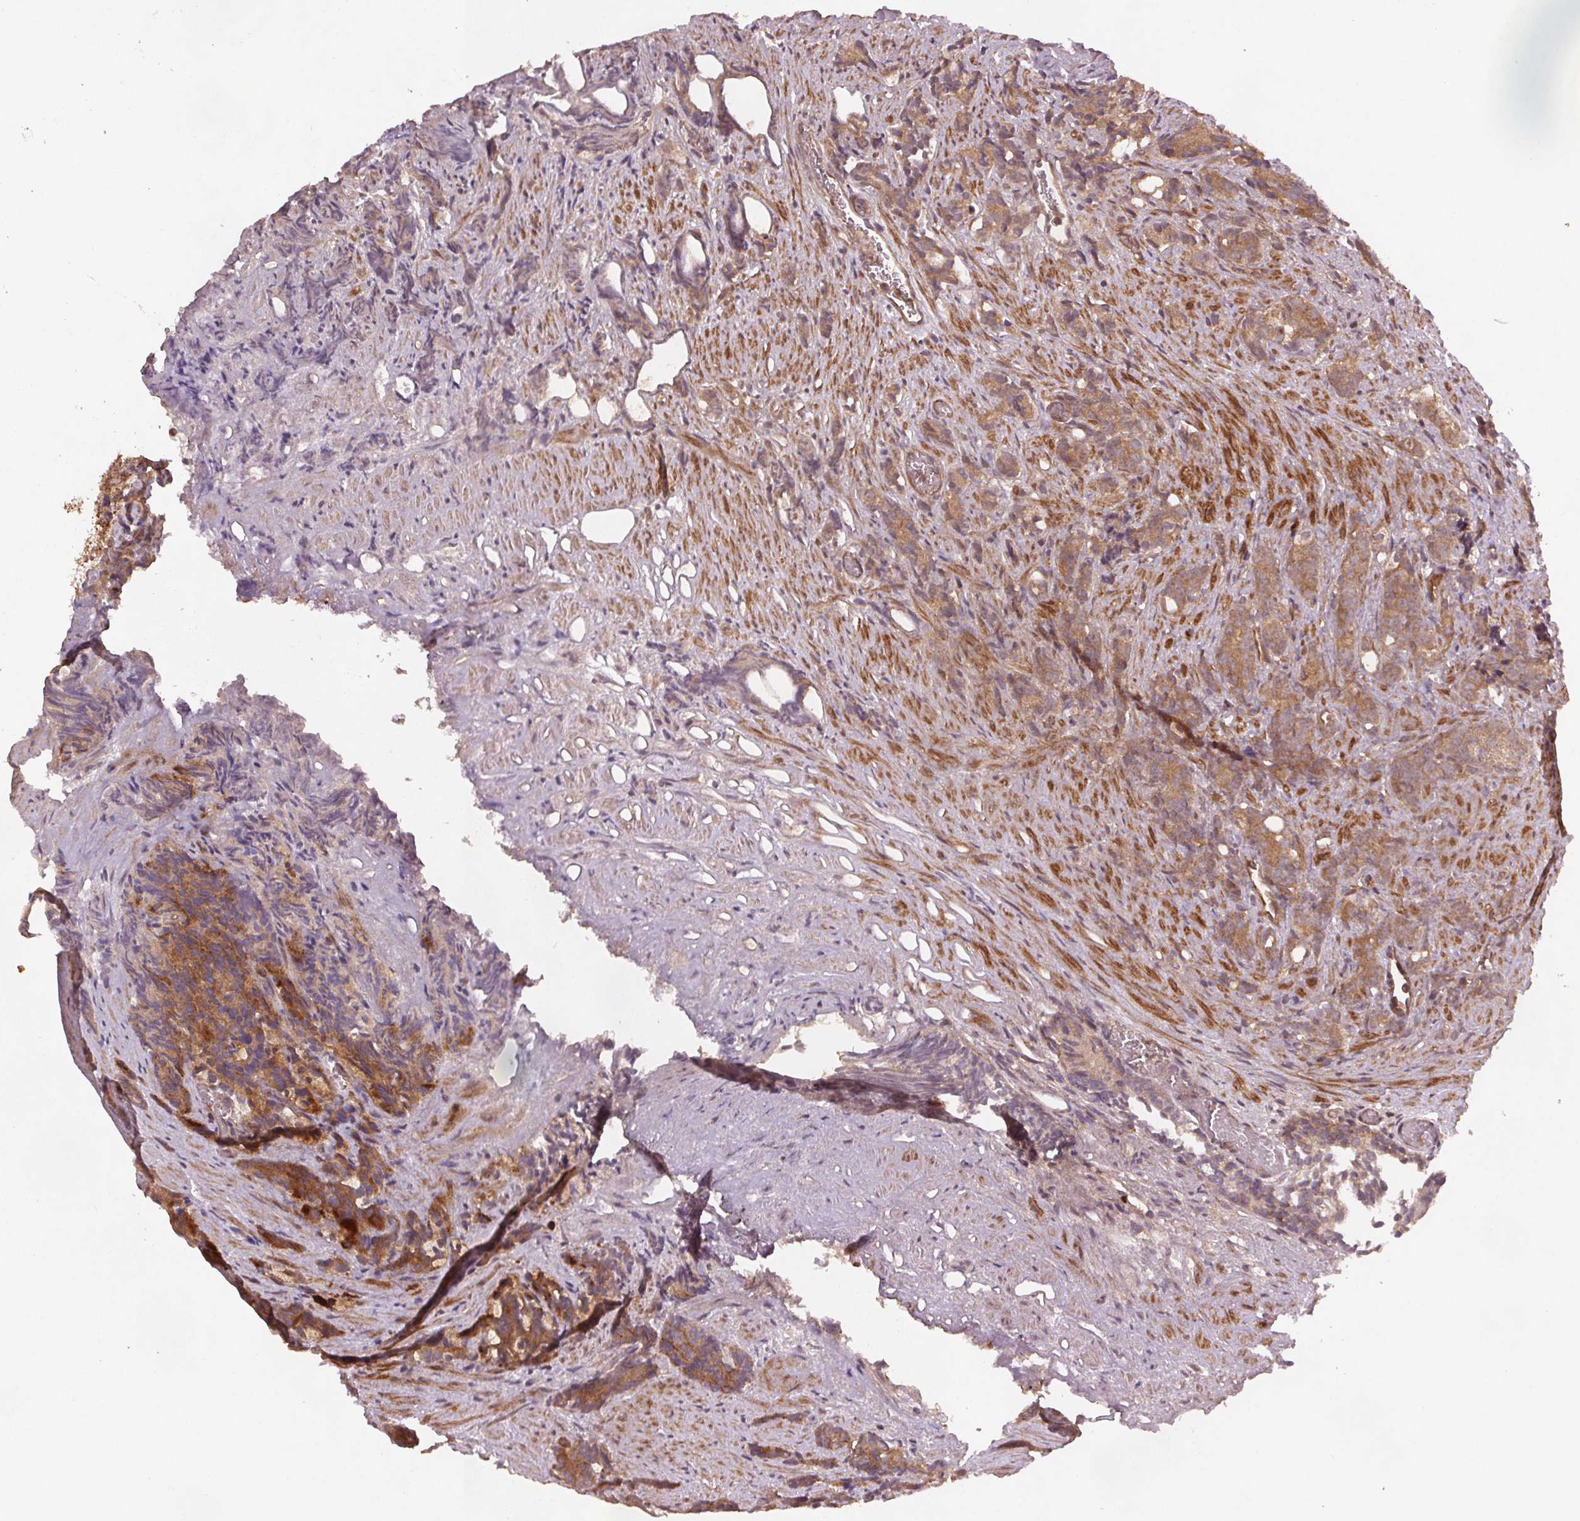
{"staining": {"intensity": "moderate", "quantity": ">75%", "location": "cytoplasmic/membranous"}, "tissue": "prostate cancer", "cell_type": "Tumor cells", "image_type": "cancer", "snomed": [{"axis": "morphology", "description": "Adenocarcinoma, High grade"}, {"axis": "topography", "description": "Prostate"}], "caption": "Immunohistochemical staining of human prostate high-grade adenocarcinoma demonstrates moderate cytoplasmic/membranous protein staining in approximately >75% of tumor cells. (DAB = brown stain, brightfield microscopy at high magnification).", "gene": "SEC14L2", "patient": {"sex": "male", "age": 84}}